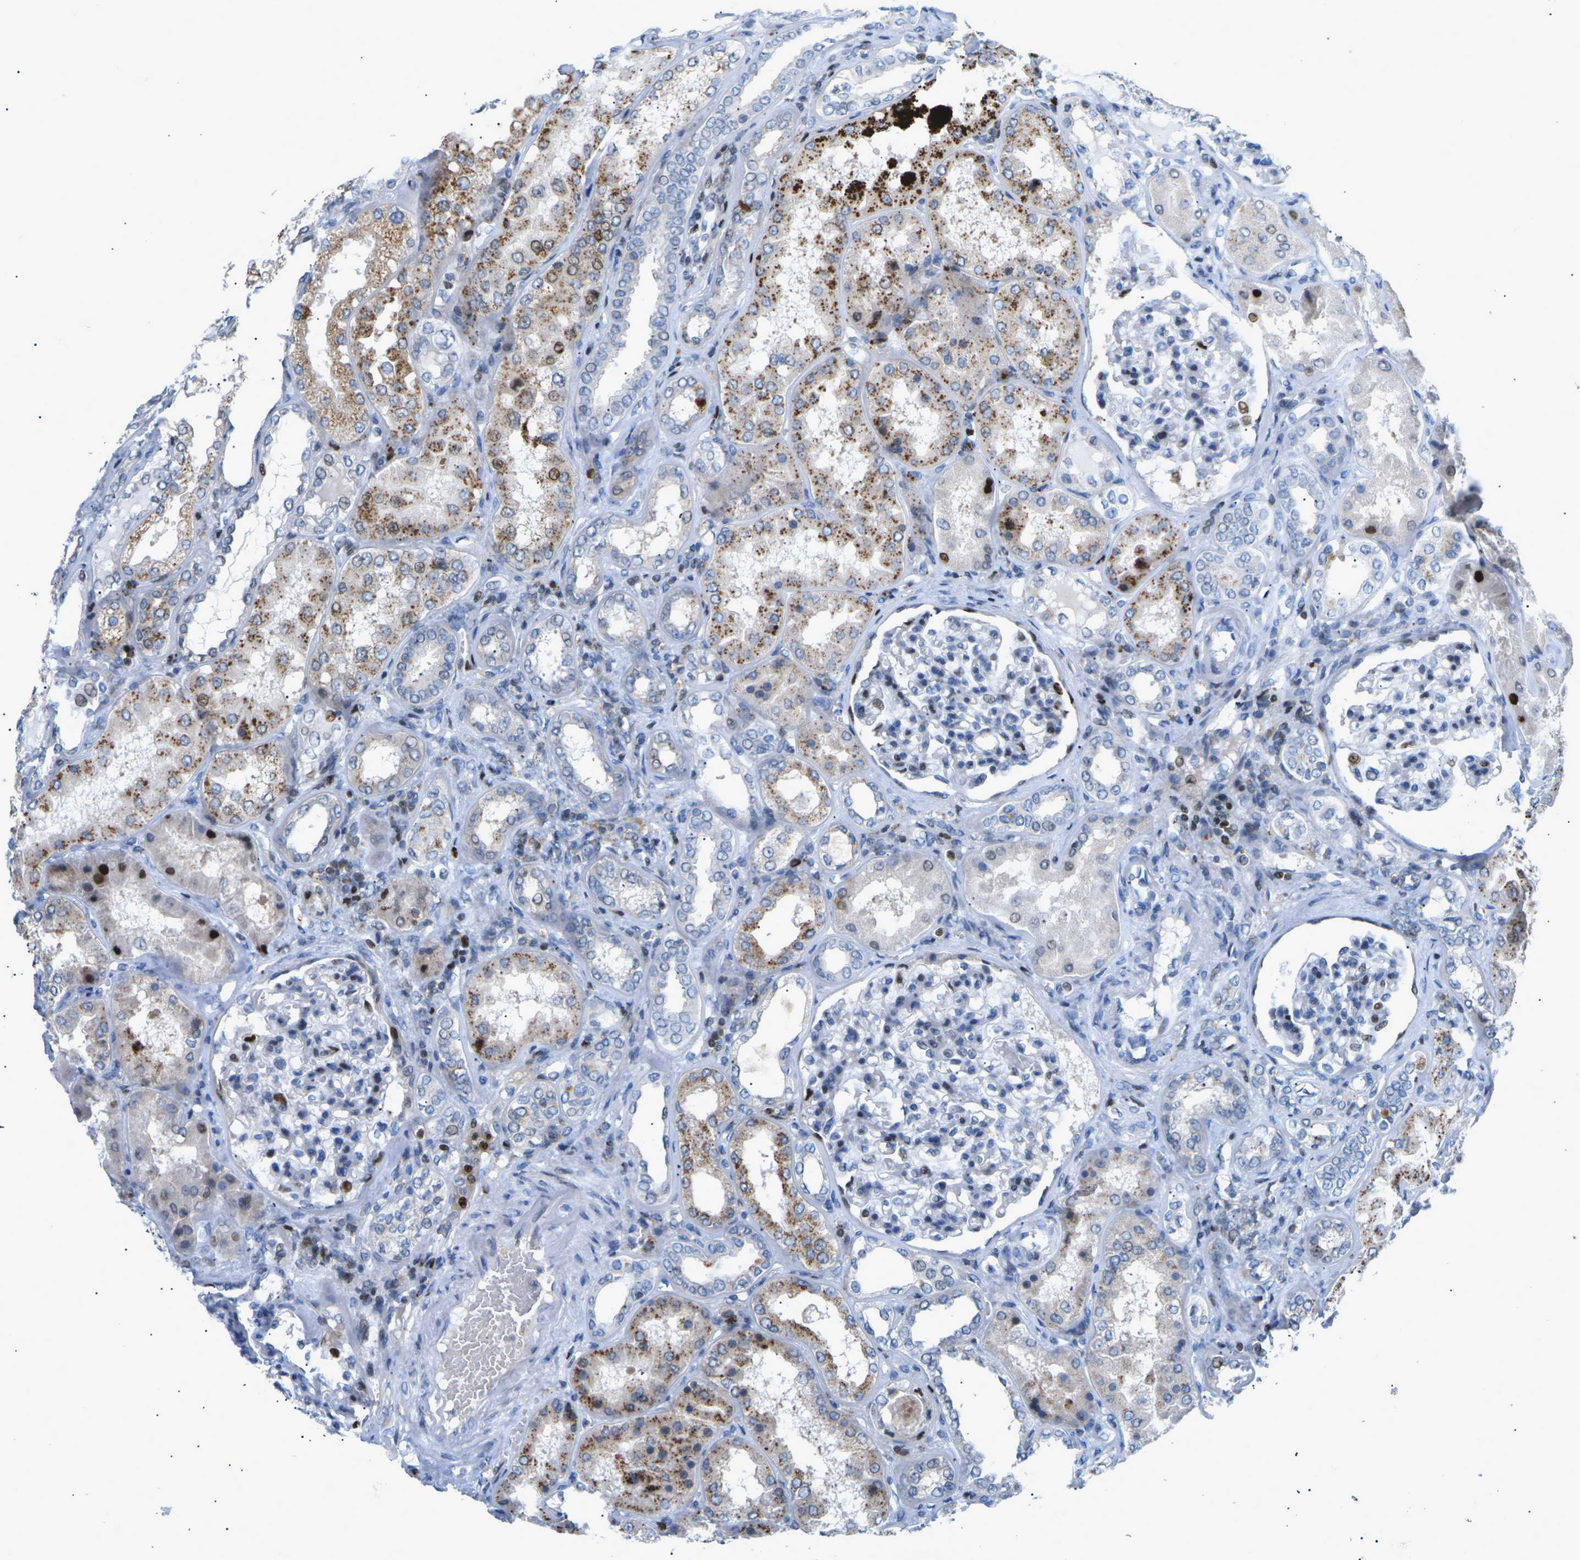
{"staining": {"intensity": "moderate", "quantity": "<25%", "location": "nuclear"}, "tissue": "kidney", "cell_type": "Cells in glomeruli", "image_type": "normal", "snomed": [{"axis": "morphology", "description": "Normal tissue, NOS"}, {"axis": "topography", "description": "Kidney"}], "caption": "Immunohistochemistry (IHC) (DAB) staining of unremarkable human kidney shows moderate nuclear protein staining in approximately <25% of cells in glomeruli.", "gene": "RPS6KA3", "patient": {"sex": "female", "age": 56}}